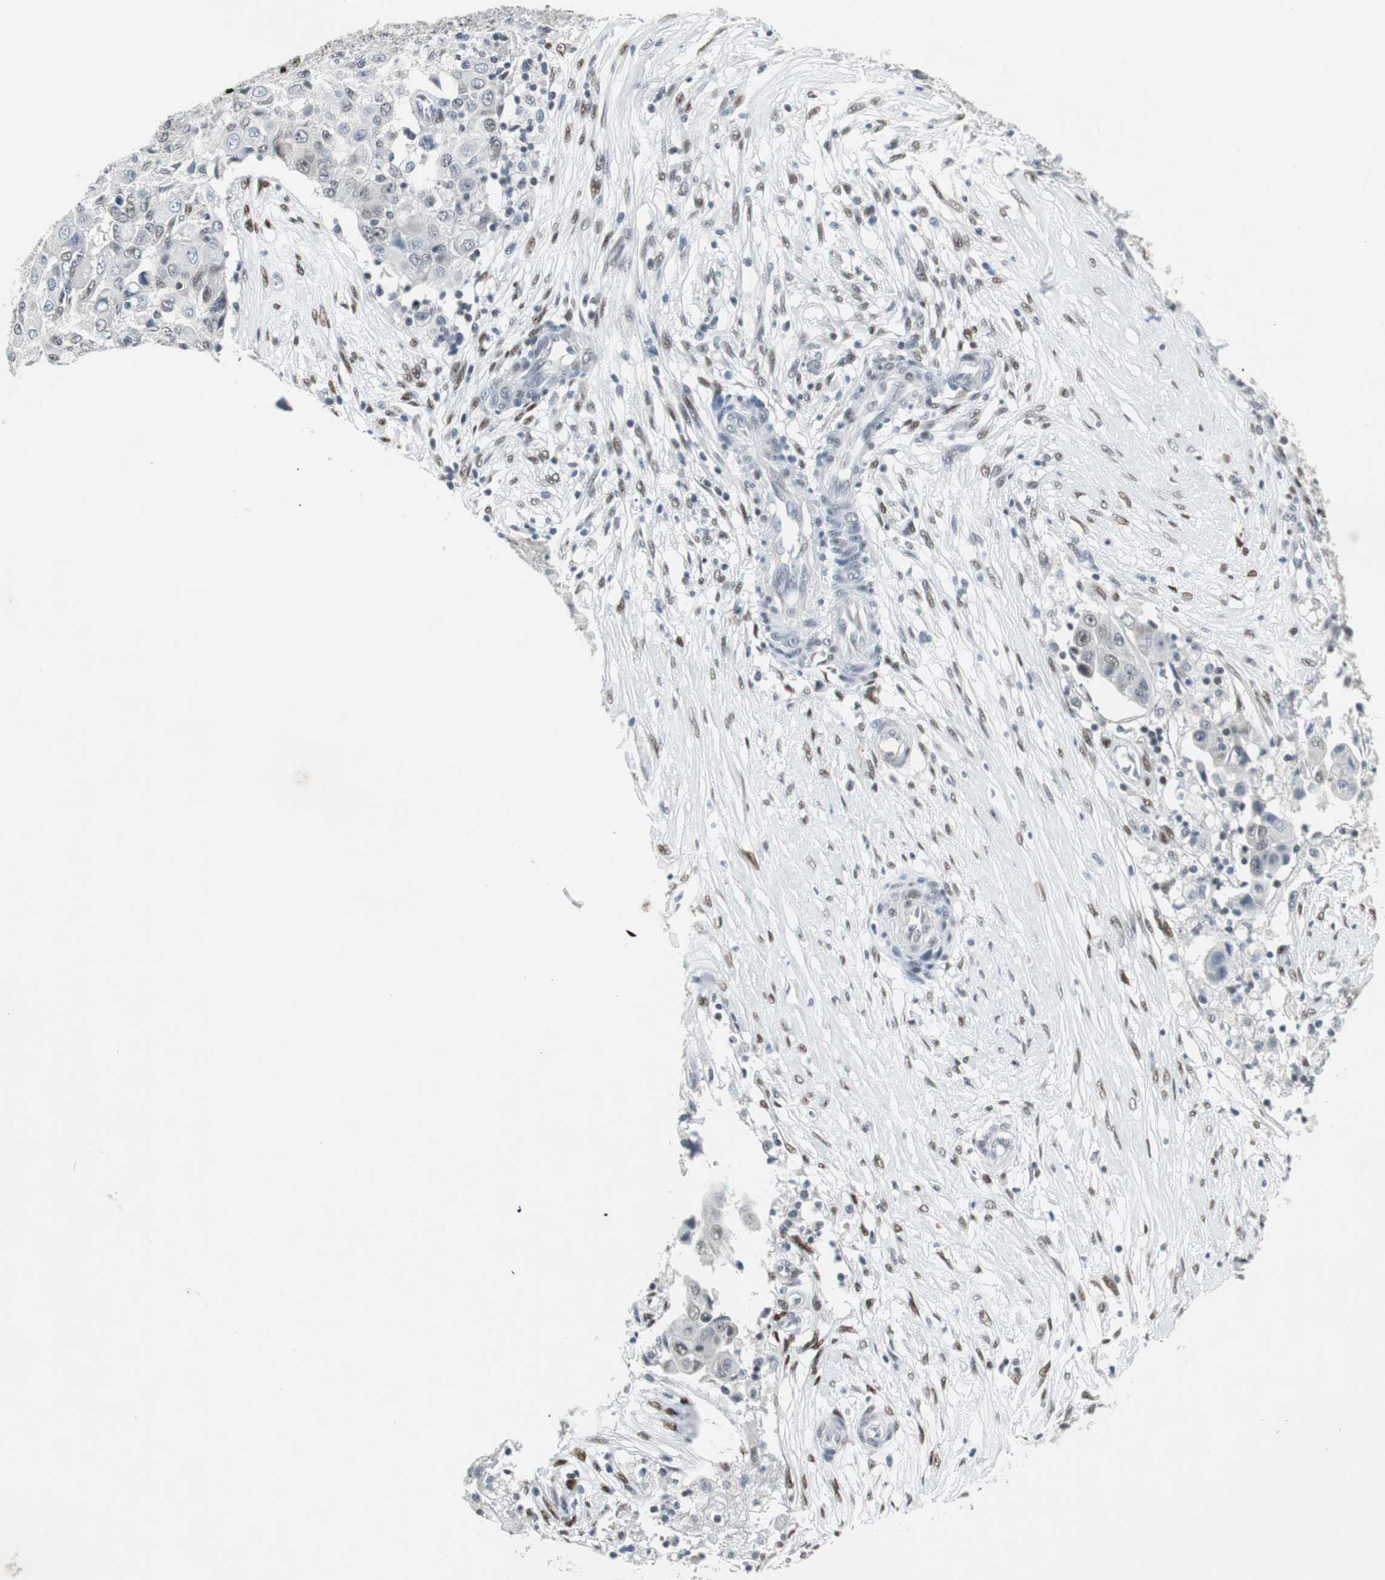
{"staining": {"intensity": "weak", "quantity": "<25%", "location": "nuclear"}, "tissue": "ovarian cancer", "cell_type": "Tumor cells", "image_type": "cancer", "snomed": [{"axis": "morphology", "description": "Carcinoma, endometroid"}, {"axis": "topography", "description": "Ovary"}], "caption": "Protein analysis of ovarian cancer displays no significant expression in tumor cells.", "gene": "ELK1", "patient": {"sex": "female", "age": 42}}